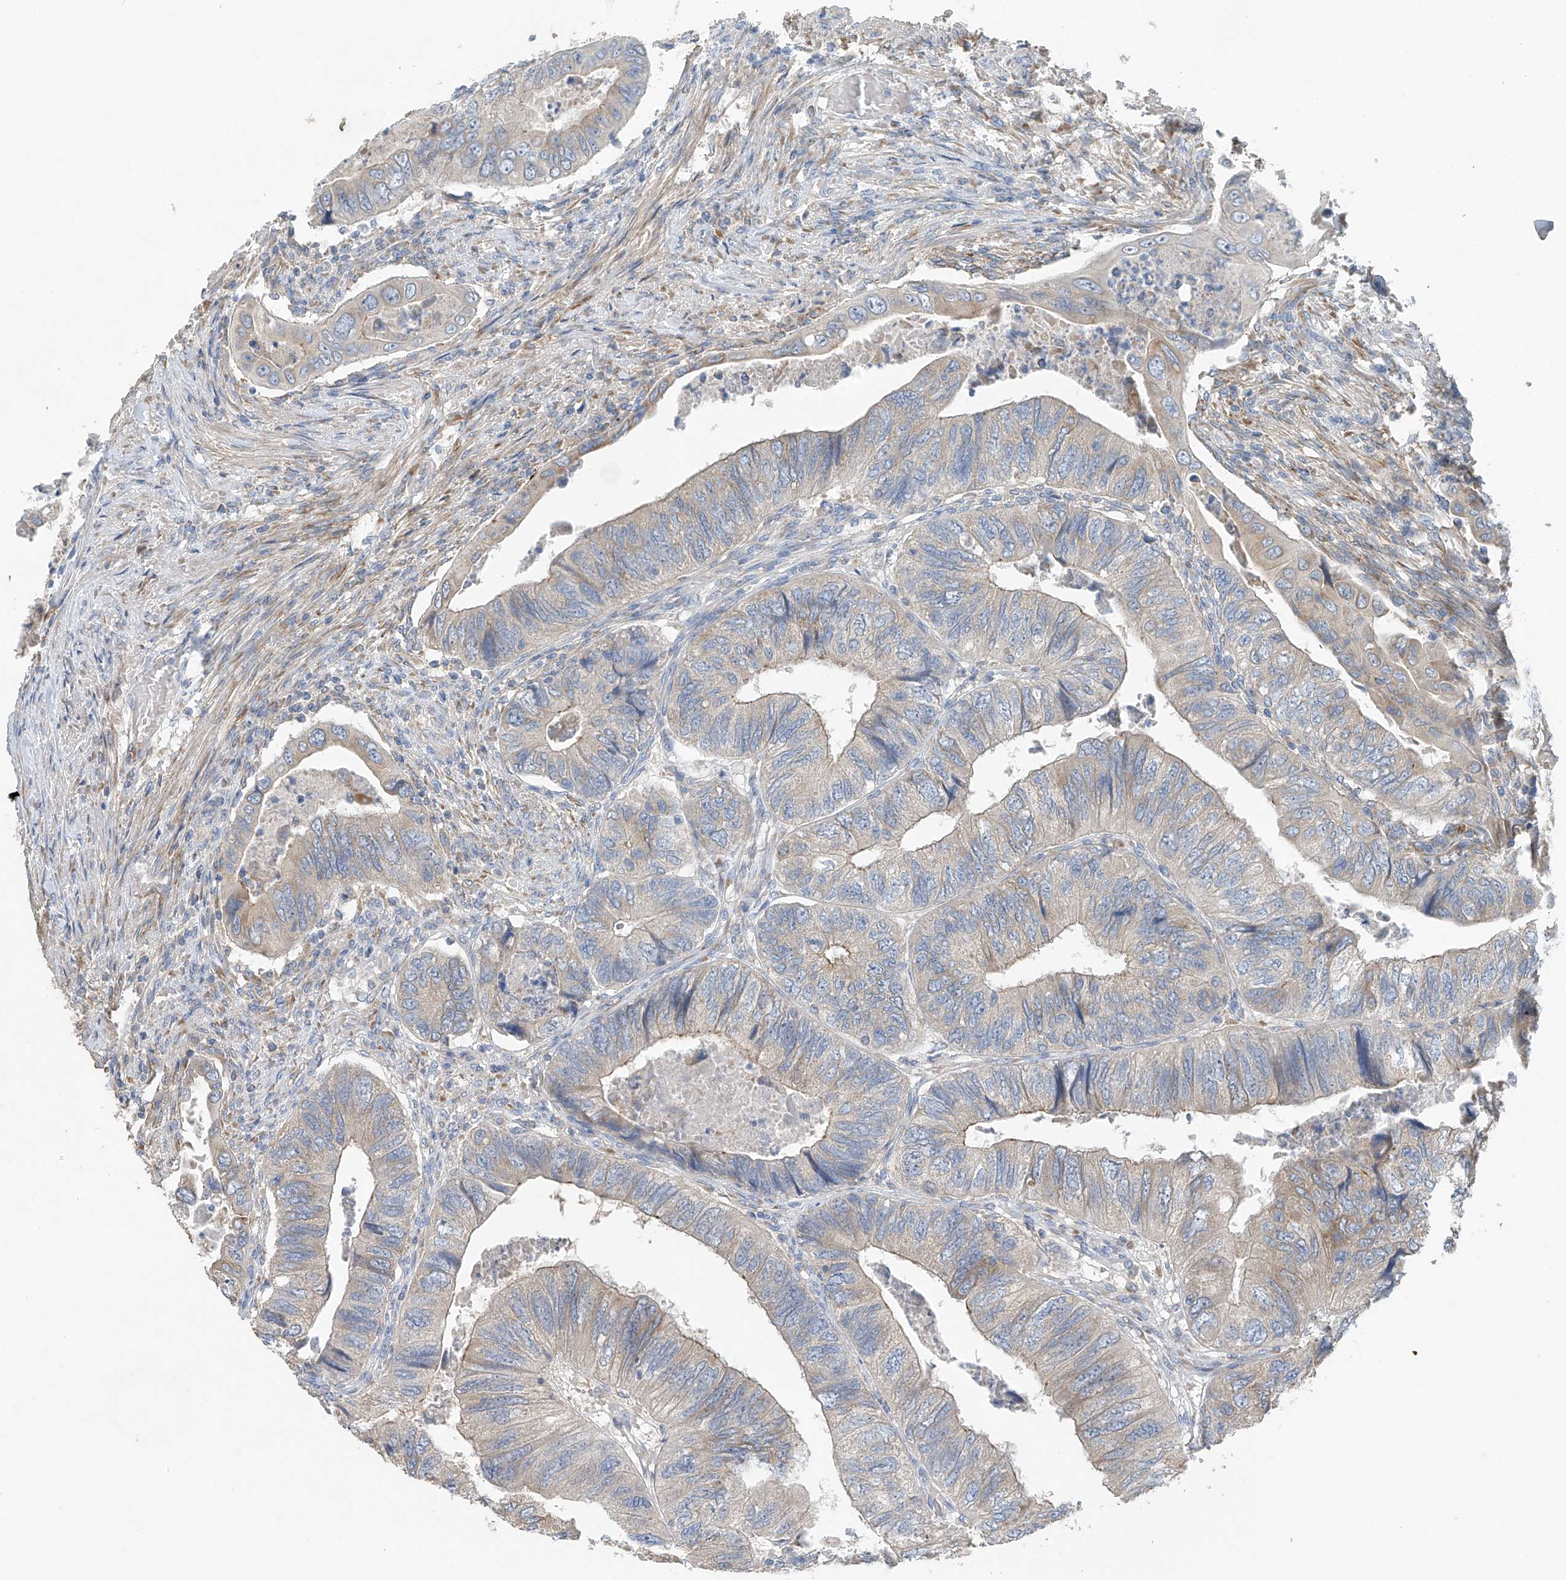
{"staining": {"intensity": "weak", "quantity": "<25%", "location": "cytoplasmic/membranous"}, "tissue": "colorectal cancer", "cell_type": "Tumor cells", "image_type": "cancer", "snomed": [{"axis": "morphology", "description": "Adenocarcinoma, NOS"}, {"axis": "topography", "description": "Rectum"}], "caption": "The micrograph exhibits no staining of tumor cells in colorectal cancer (adenocarcinoma). Nuclei are stained in blue.", "gene": "GALNTL6", "patient": {"sex": "male", "age": 63}}